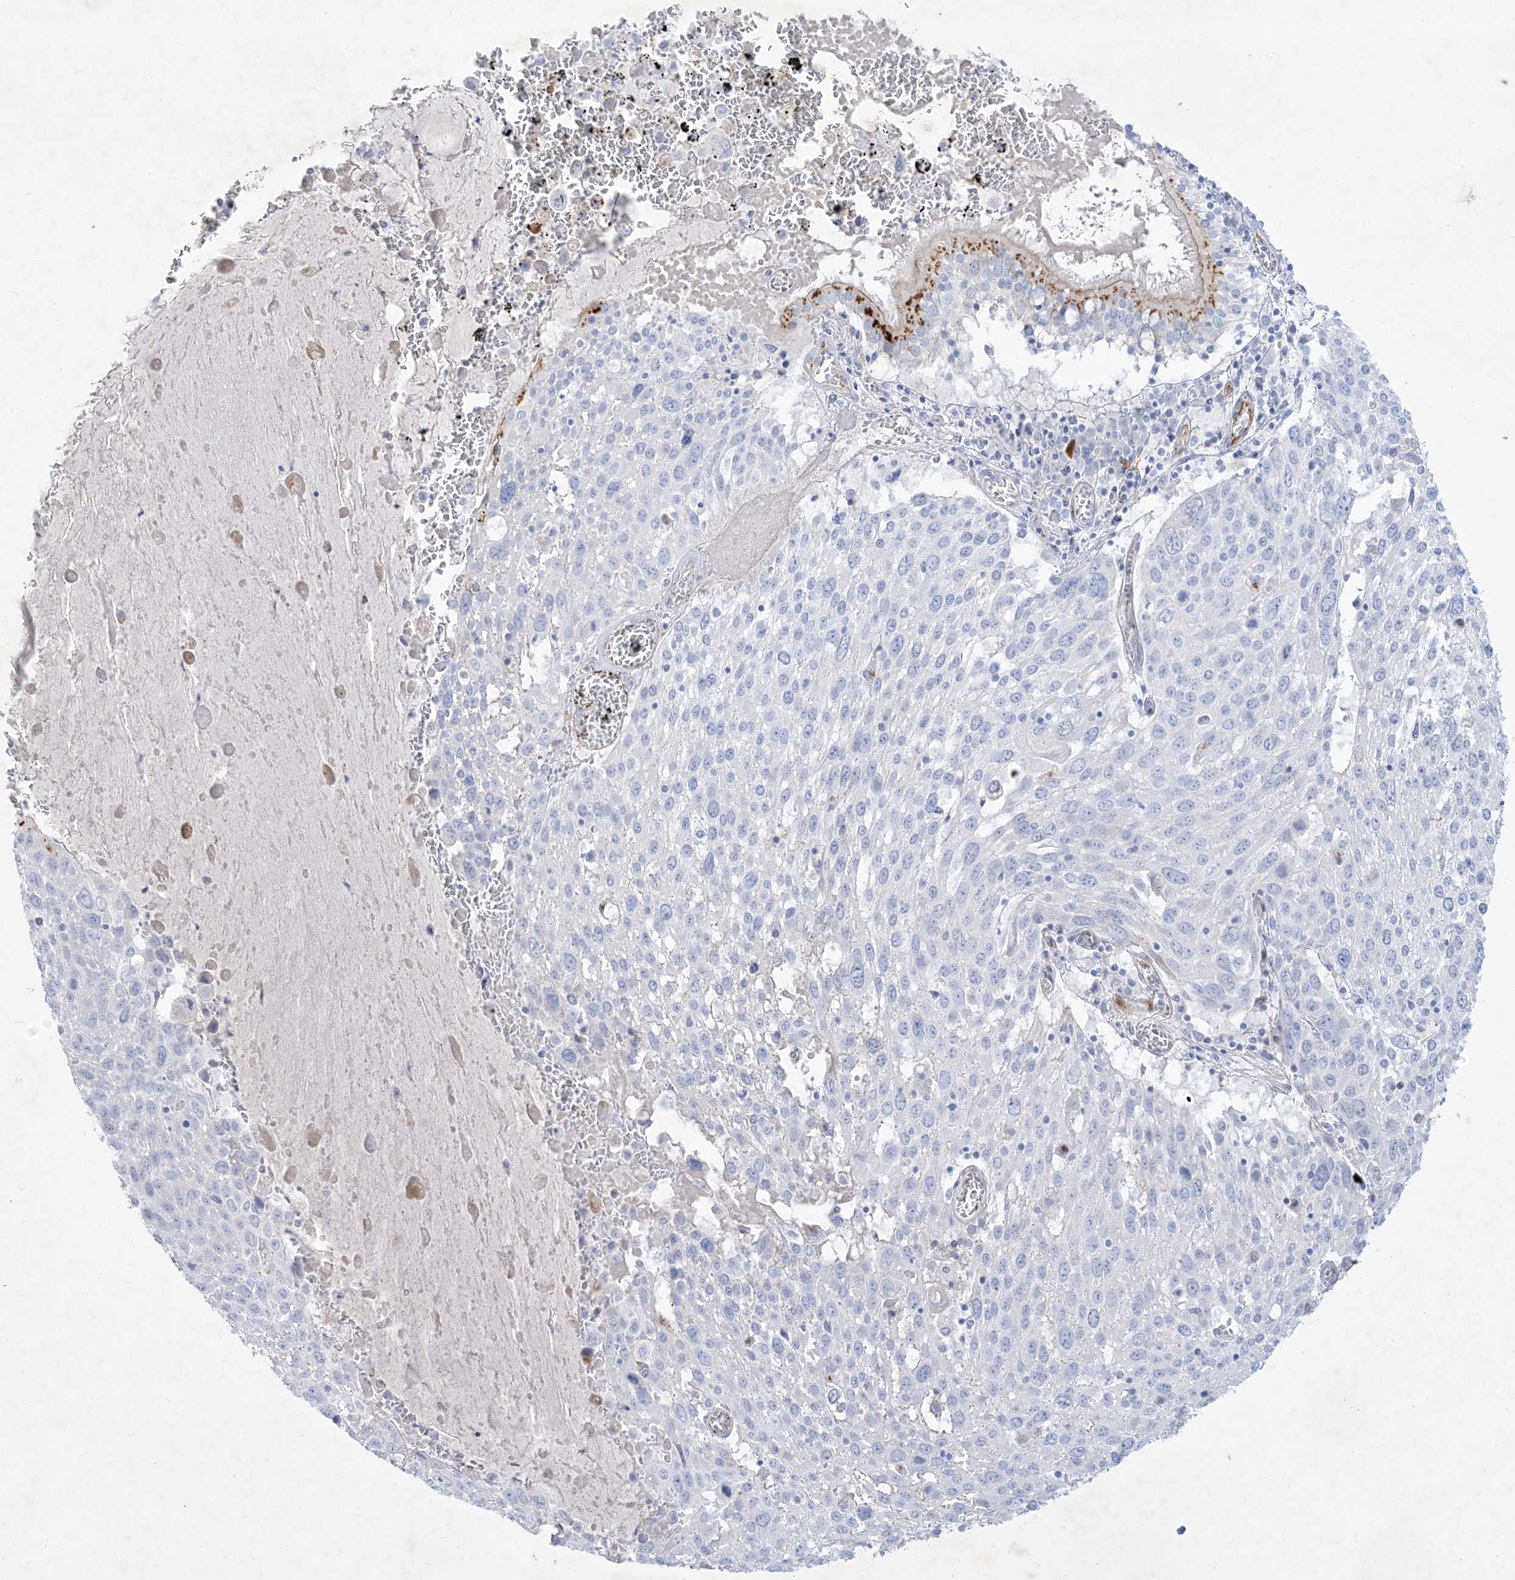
{"staining": {"intensity": "negative", "quantity": "none", "location": "none"}, "tissue": "lung cancer", "cell_type": "Tumor cells", "image_type": "cancer", "snomed": [{"axis": "morphology", "description": "Squamous cell carcinoma, NOS"}, {"axis": "topography", "description": "Lung"}], "caption": "Immunohistochemical staining of squamous cell carcinoma (lung) exhibits no significant expression in tumor cells.", "gene": "B3GNT7", "patient": {"sex": "male", "age": 65}}